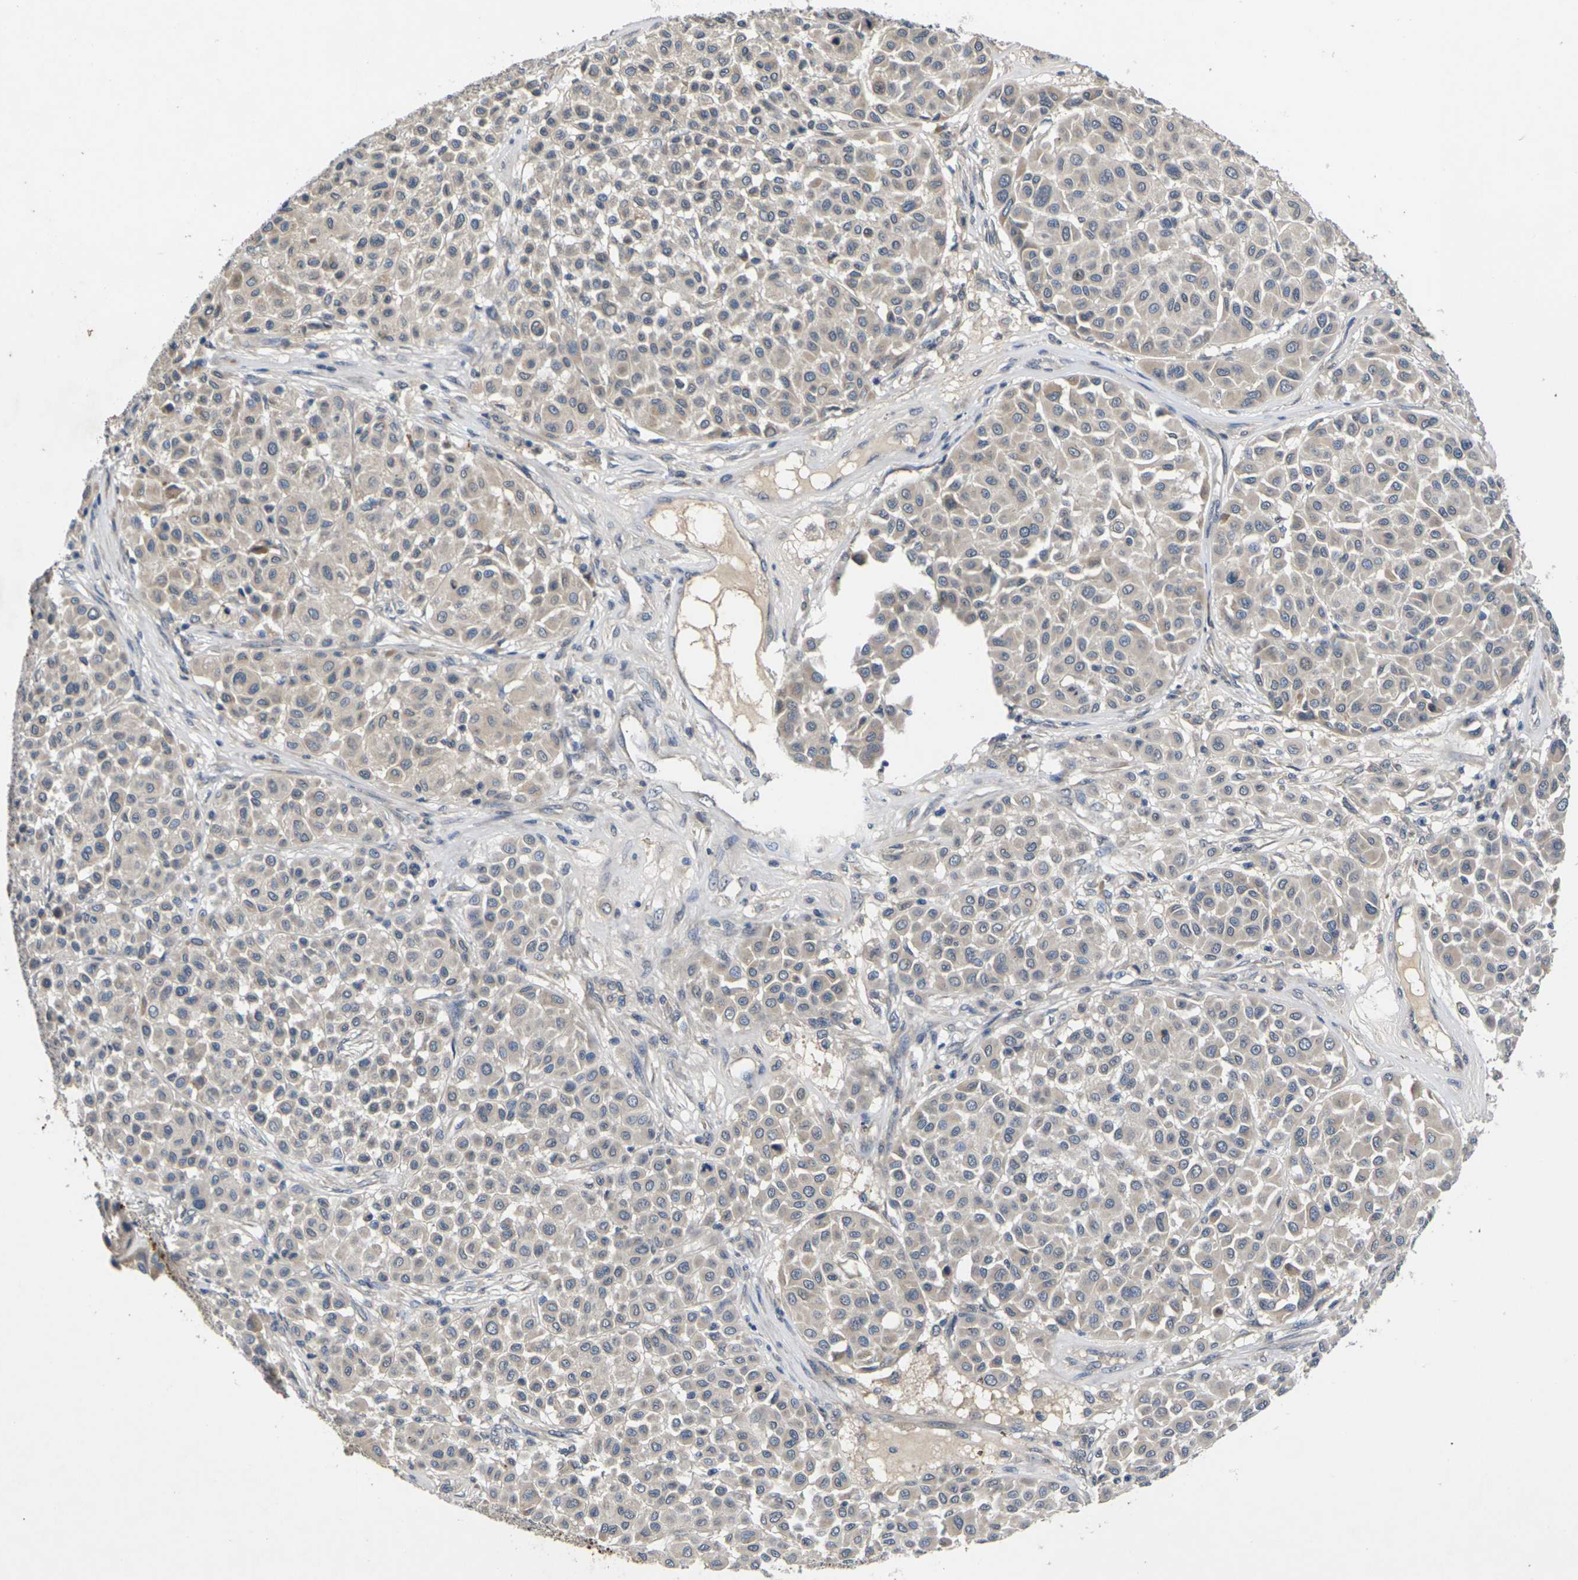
{"staining": {"intensity": "weak", "quantity": "<25%", "location": "cytoplasmic/membranous"}, "tissue": "melanoma", "cell_type": "Tumor cells", "image_type": "cancer", "snomed": [{"axis": "morphology", "description": "Malignant melanoma, Metastatic site"}, {"axis": "topography", "description": "Soft tissue"}], "caption": "Human malignant melanoma (metastatic site) stained for a protein using immunohistochemistry (IHC) reveals no expression in tumor cells.", "gene": "SLC2A2", "patient": {"sex": "male", "age": 41}}